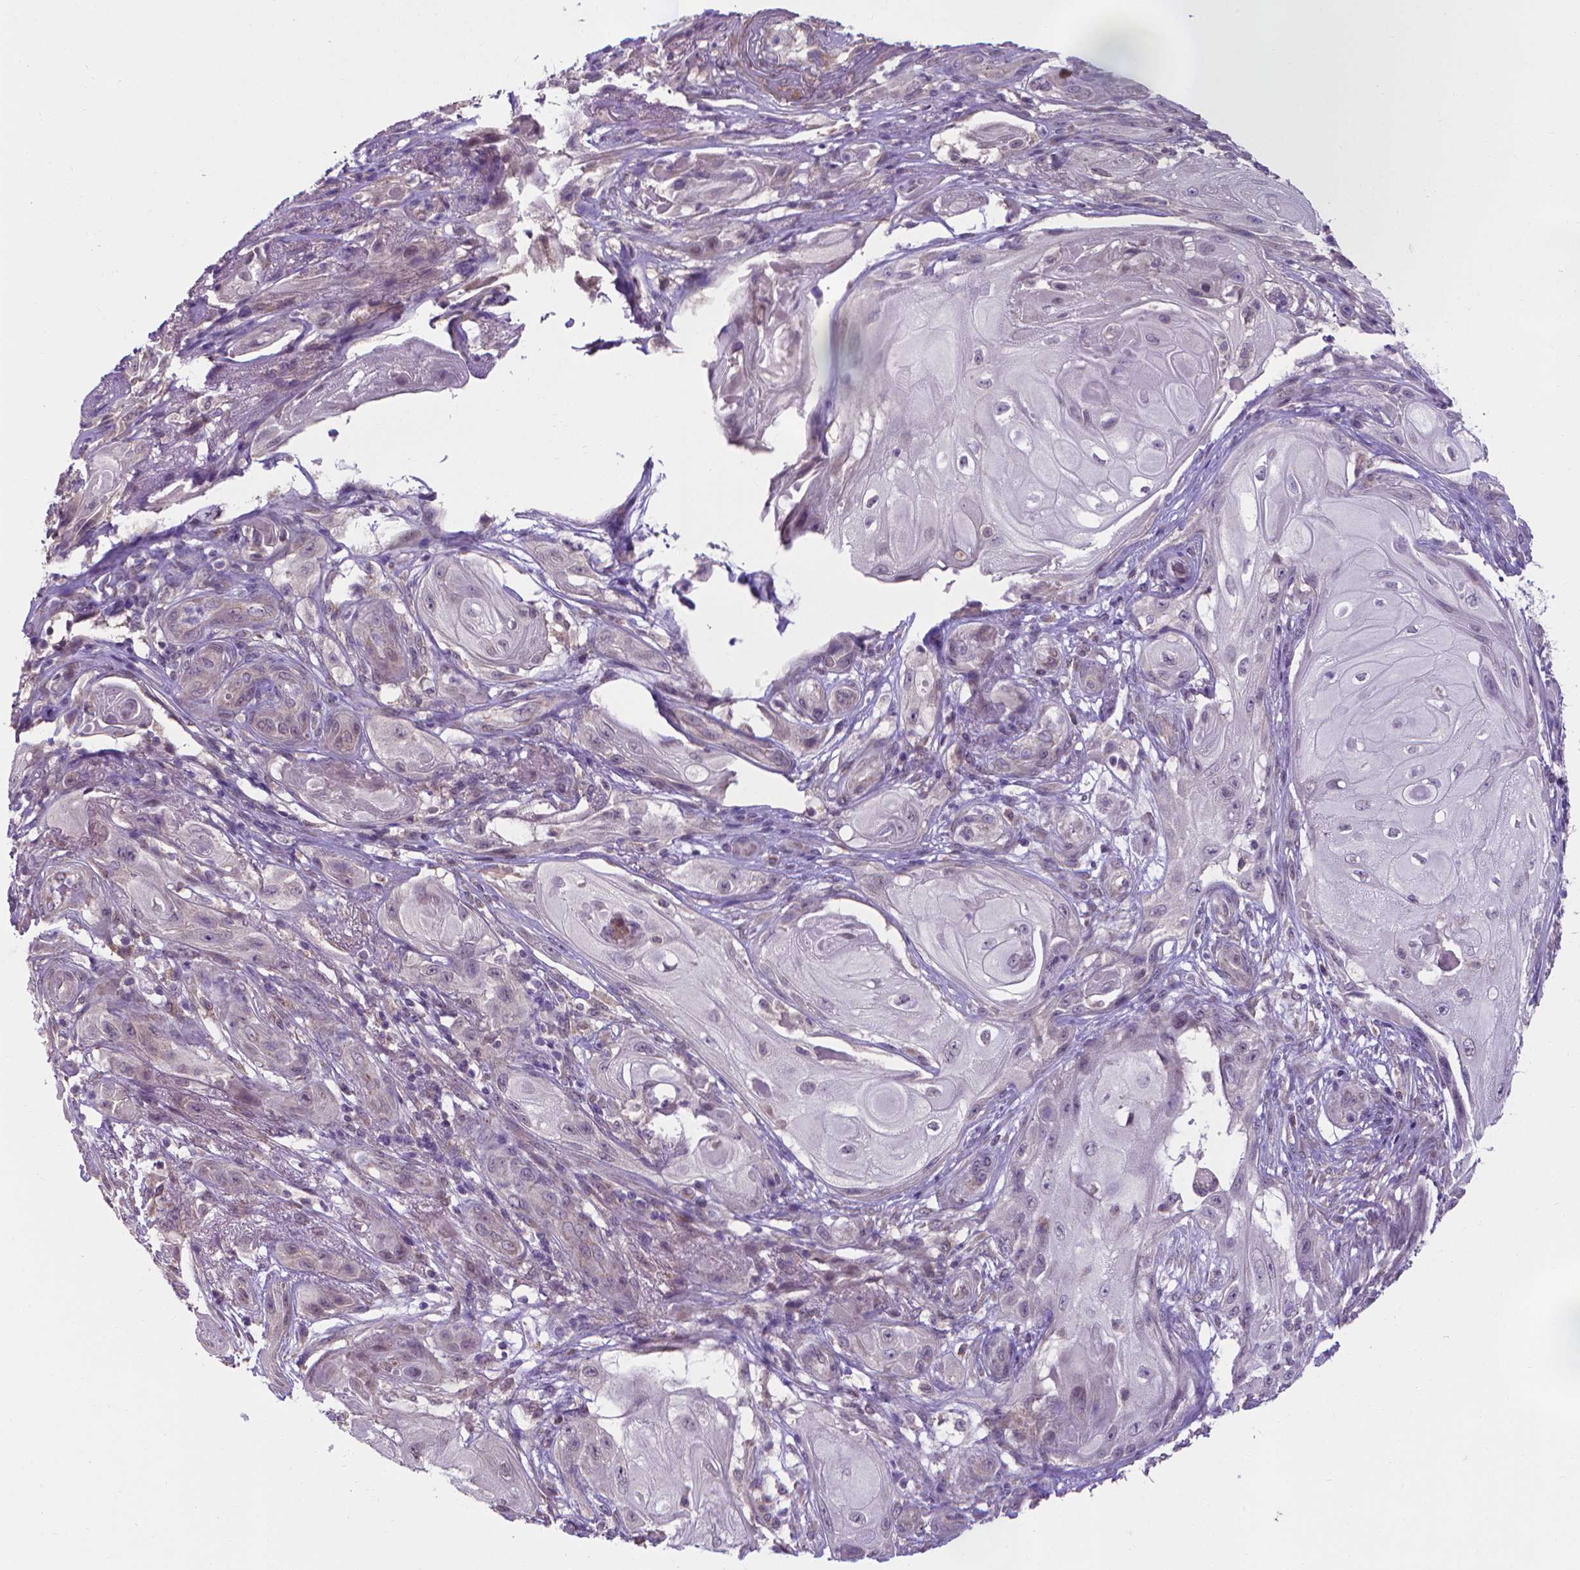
{"staining": {"intensity": "weak", "quantity": "<25%", "location": "cytoplasmic/membranous"}, "tissue": "skin cancer", "cell_type": "Tumor cells", "image_type": "cancer", "snomed": [{"axis": "morphology", "description": "Squamous cell carcinoma, NOS"}, {"axis": "topography", "description": "Skin"}], "caption": "This is a micrograph of immunohistochemistry (IHC) staining of skin squamous cell carcinoma, which shows no staining in tumor cells.", "gene": "GPR63", "patient": {"sex": "male", "age": 62}}